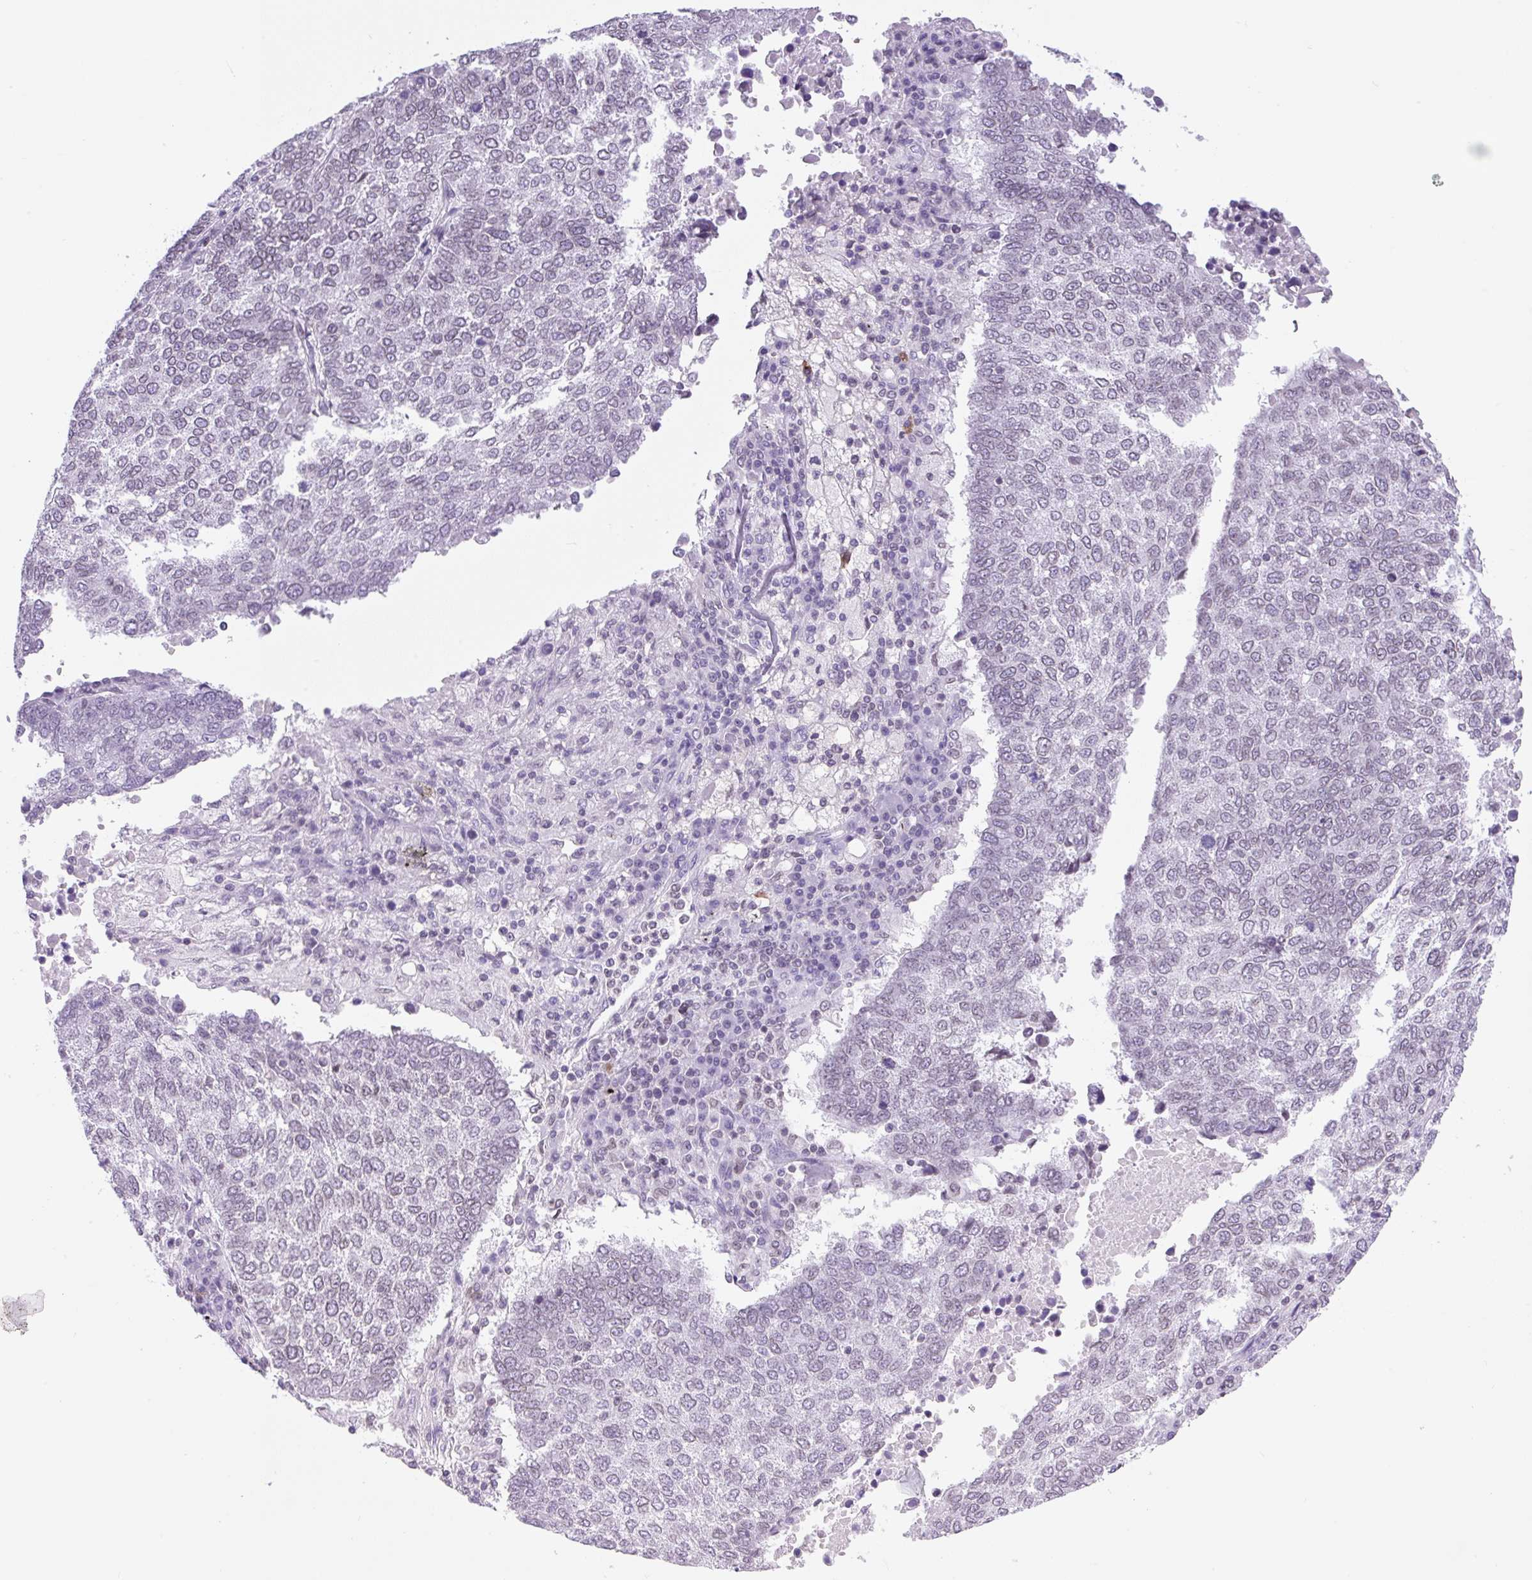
{"staining": {"intensity": "negative", "quantity": "none", "location": "none"}, "tissue": "lung cancer", "cell_type": "Tumor cells", "image_type": "cancer", "snomed": [{"axis": "morphology", "description": "Squamous cell carcinoma, NOS"}, {"axis": "topography", "description": "Lung"}], "caption": "Immunohistochemistry photomicrograph of neoplastic tissue: human lung squamous cell carcinoma stained with DAB (3,3'-diaminobenzidine) demonstrates no significant protein expression in tumor cells. (Brightfield microscopy of DAB immunohistochemistry (IHC) at high magnification).", "gene": "VPREB1", "patient": {"sex": "male", "age": 73}}